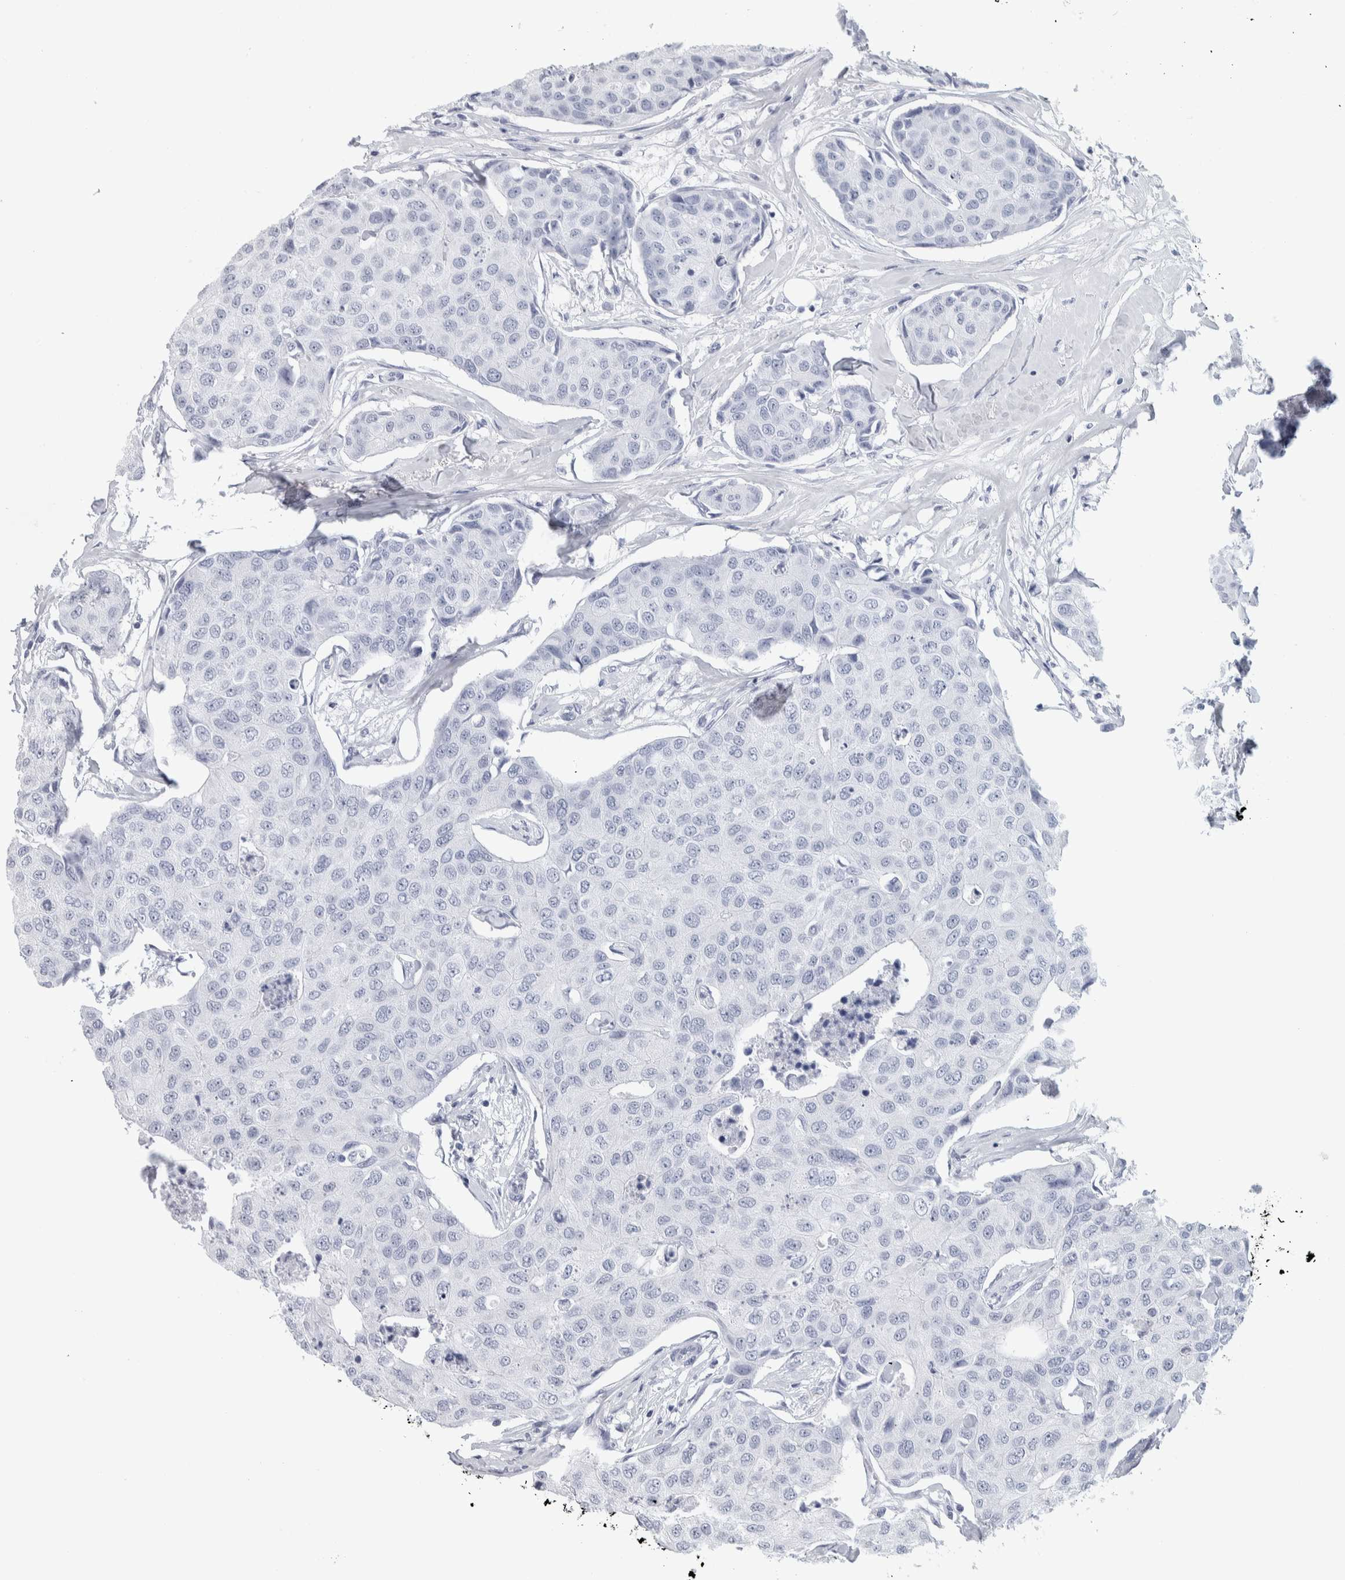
{"staining": {"intensity": "negative", "quantity": "none", "location": "none"}, "tissue": "breast cancer", "cell_type": "Tumor cells", "image_type": "cancer", "snomed": [{"axis": "morphology", "description": "Duct carcinoma"}, {"axis": "topography", "description": "Breast"}], "caption": "Micrograph shows no protein expression in tumor cells of invasive ductal carcinoma (breast) tissue.", "gene": "ZNF862", "patient": {"sex": "female", "age": 80}}